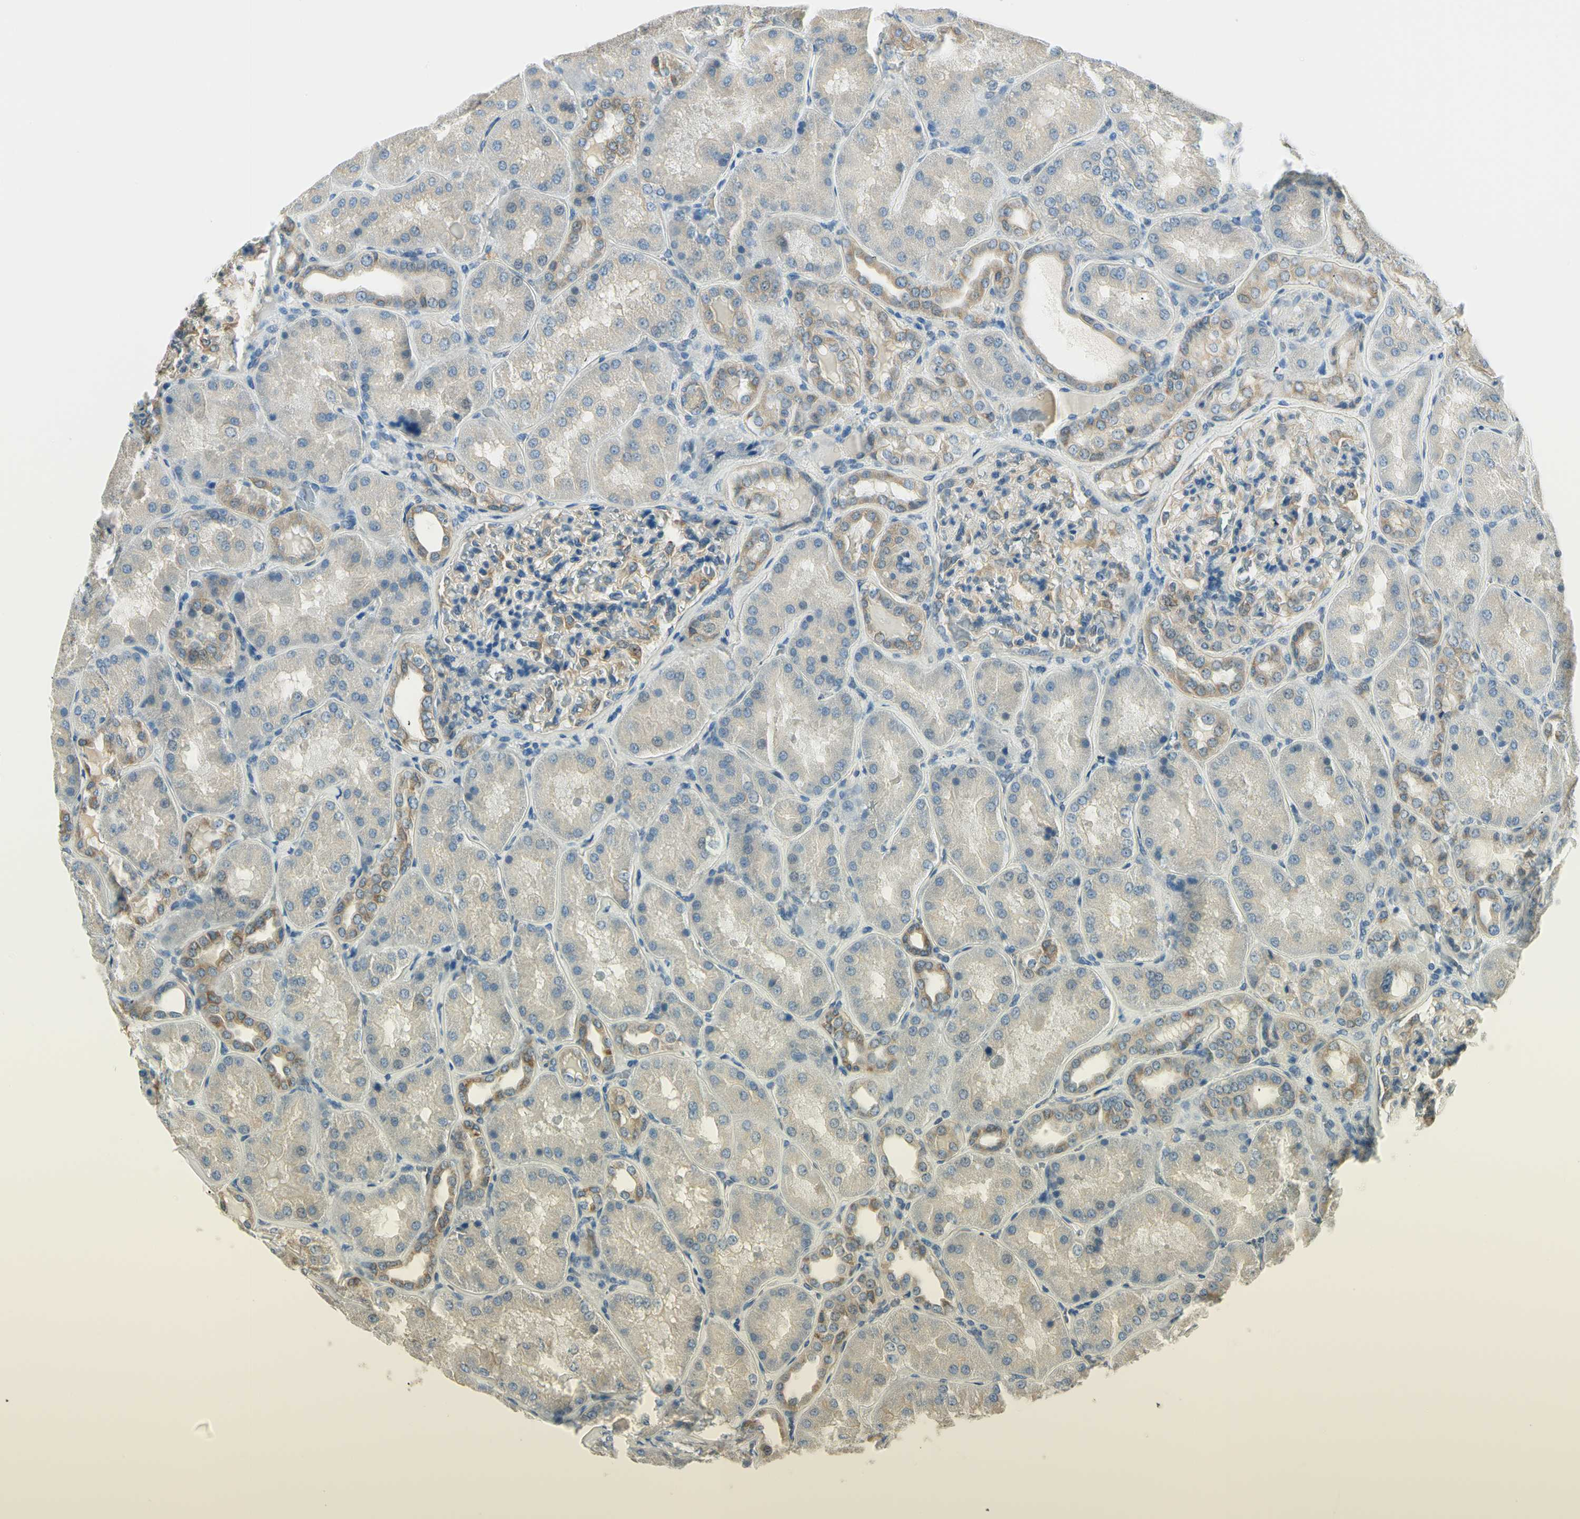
{"staining": {"intensity": "weak", "quantity": "25%-75%", "location": "cytoplasmic/membranous"}, "tissue": "kidney", "cell_type": "Cells in glomeruli", "image_type": "normal", "snomed": [{"axis": "morphology", "description": "Normal tissue, NOS"}, {"axis": "topography", "description": "Kidney"}], "caption": "High-power microscopy captured an immunohistochemistry histopathology image of benign kidney, revealing weak cytoplasmic/membranous staining in approximately 25%-75% of cells in glomeruli. The protein is stained brown, and the nuclei are stained in blue (DAB (3,3'-diaminobenzidine) IHC with brightfield microscopy, high magnification).", "gene": "IGDCC4", "patient": {"sex": "female", "age": 56}}